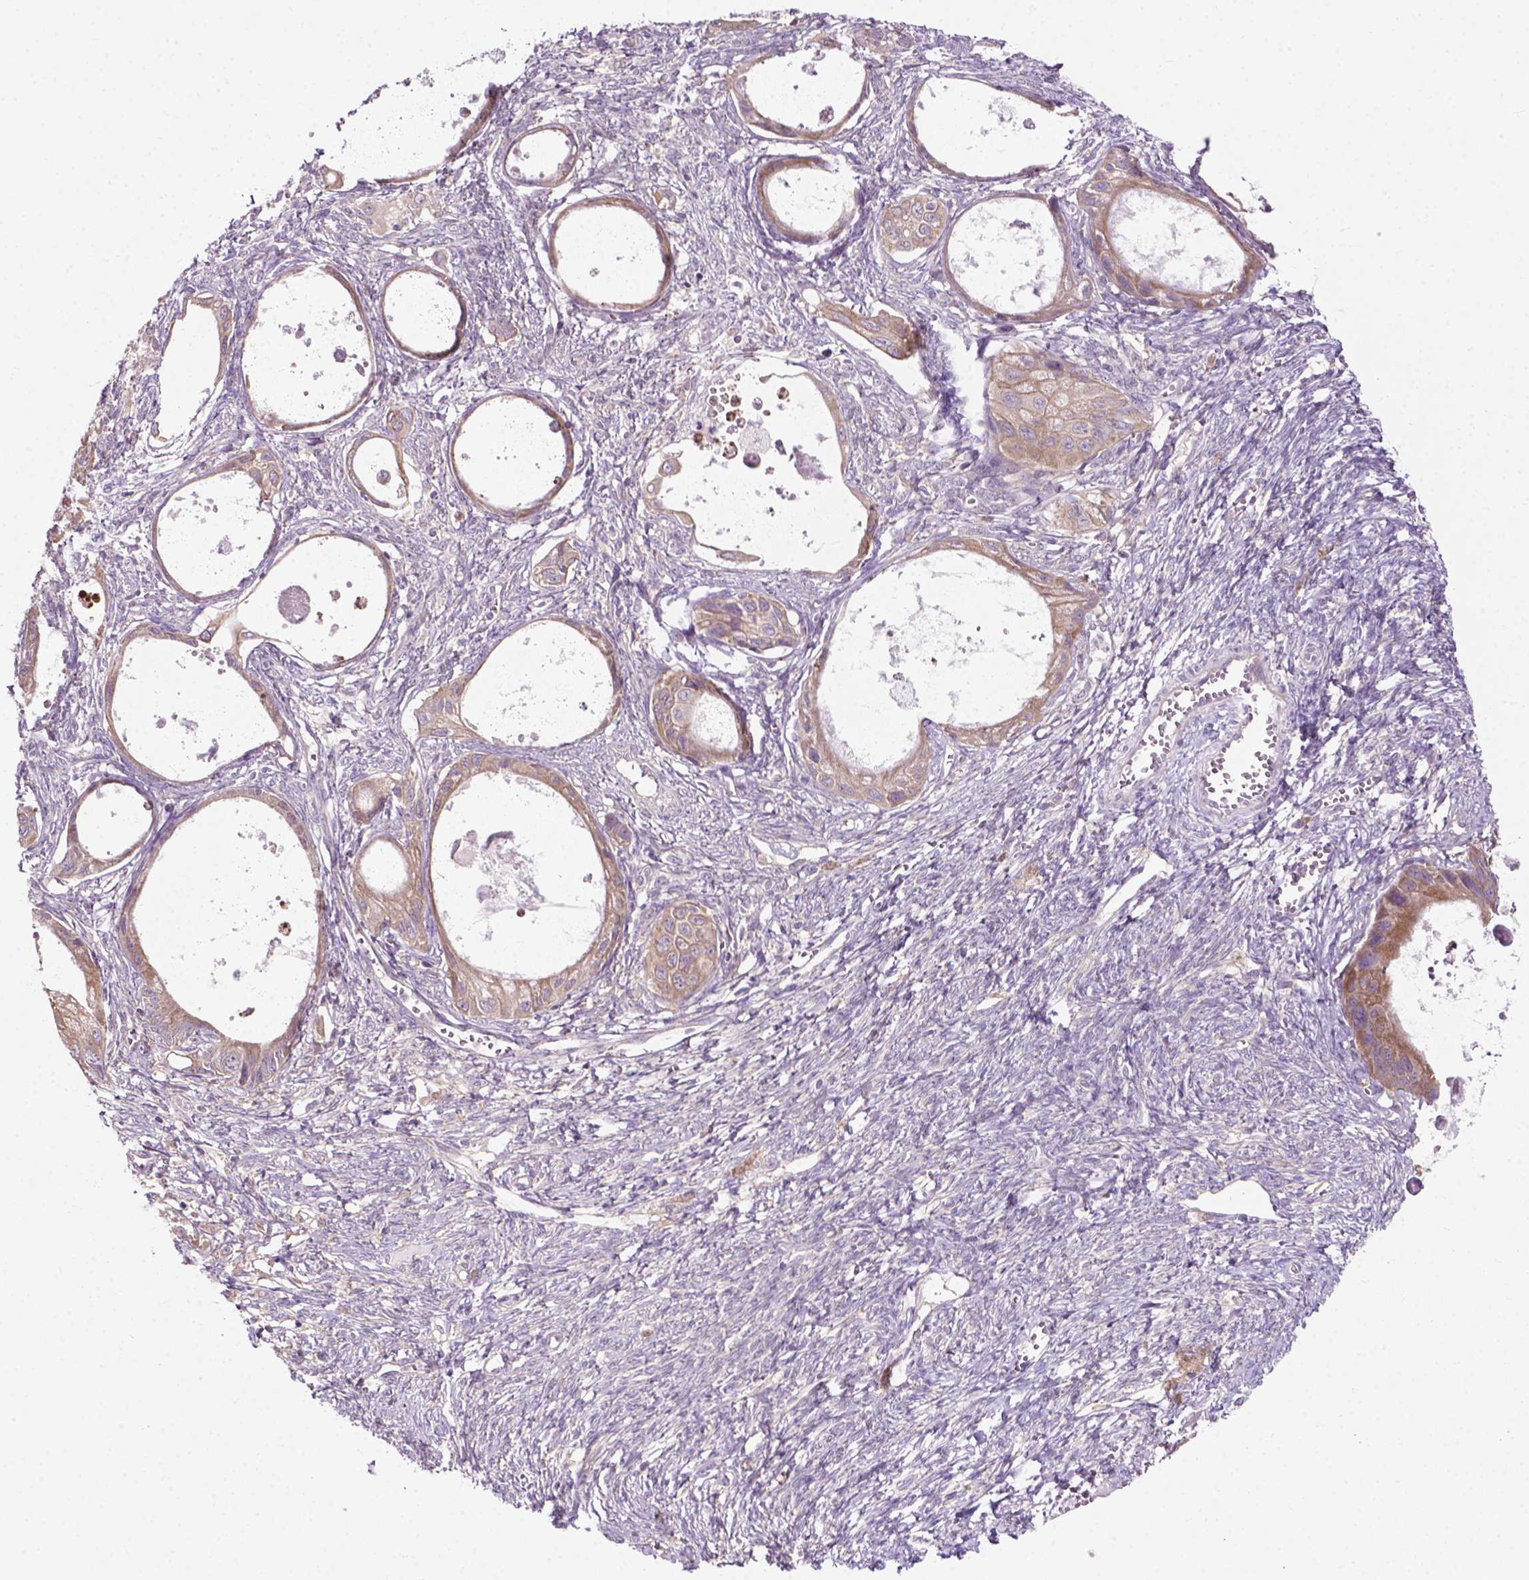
{"staining": {"intensity": "moderate", "quantity": "25%-75%", "location": "cytoplasmic/membranous"}, "tissue": "ovarian cancer", "cell_type": "Tumor cells", "image_type": "cancer", "snomed": [{"axis": "morphology", "description": "Cystadenocarcinoma, mucinous, NOS"}, {"axis": "topography", "description": "Ovary"}], "caption": "Protein expression analysis of human ovarian cancer reveals moderate cytoplasmic/membranous positivity in about 25%-75% of tumor cells.", "gene": "MZT1", "patient": {"sex": "female", "age": 64}}